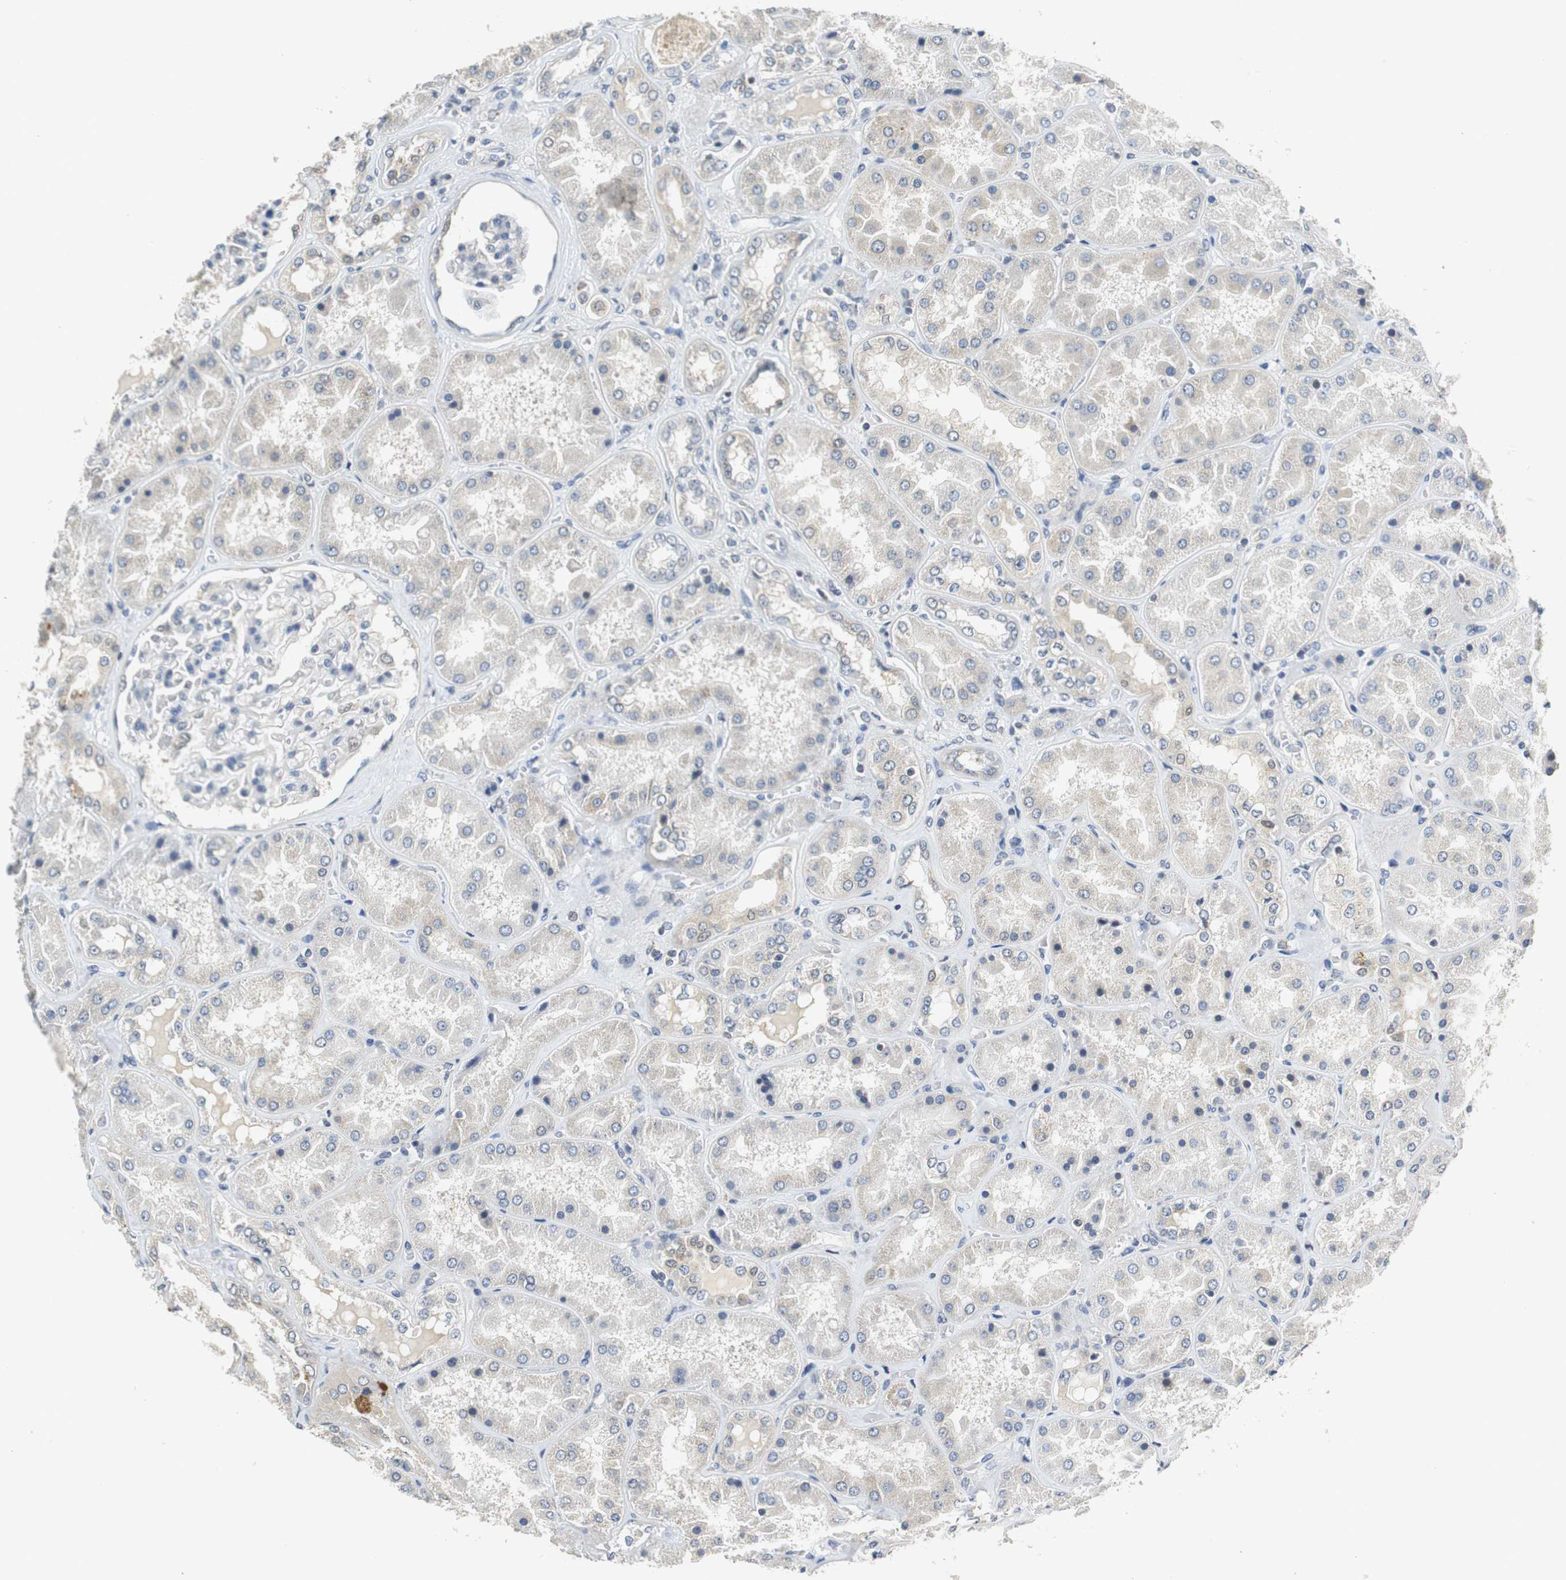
{"staining": {"intensity": "weak", "quantity": "25%-75%", "location": "cytoplasmic/membranous"}, "tissue": "kidney", "cell_type": "Cells in glomeruli", "image_type": "normal", "snomed": [{"axis": "morphology", "description": "Normal tissue, NOS"}, {"axis": "topography", "description": "Kidney"}], "caption": "High-power microscopy captured an immunohistochemistry photomicrograph of unremarkable kidney, revealing weak cytoplasmic/membranous staining in approximately 25%-75% of cells in glomeruli. (Brightfield microscopy of DAB IHC at high magnification).", "gene": "GLCCI1", "patient": {"sex": "female", "age": 56}}